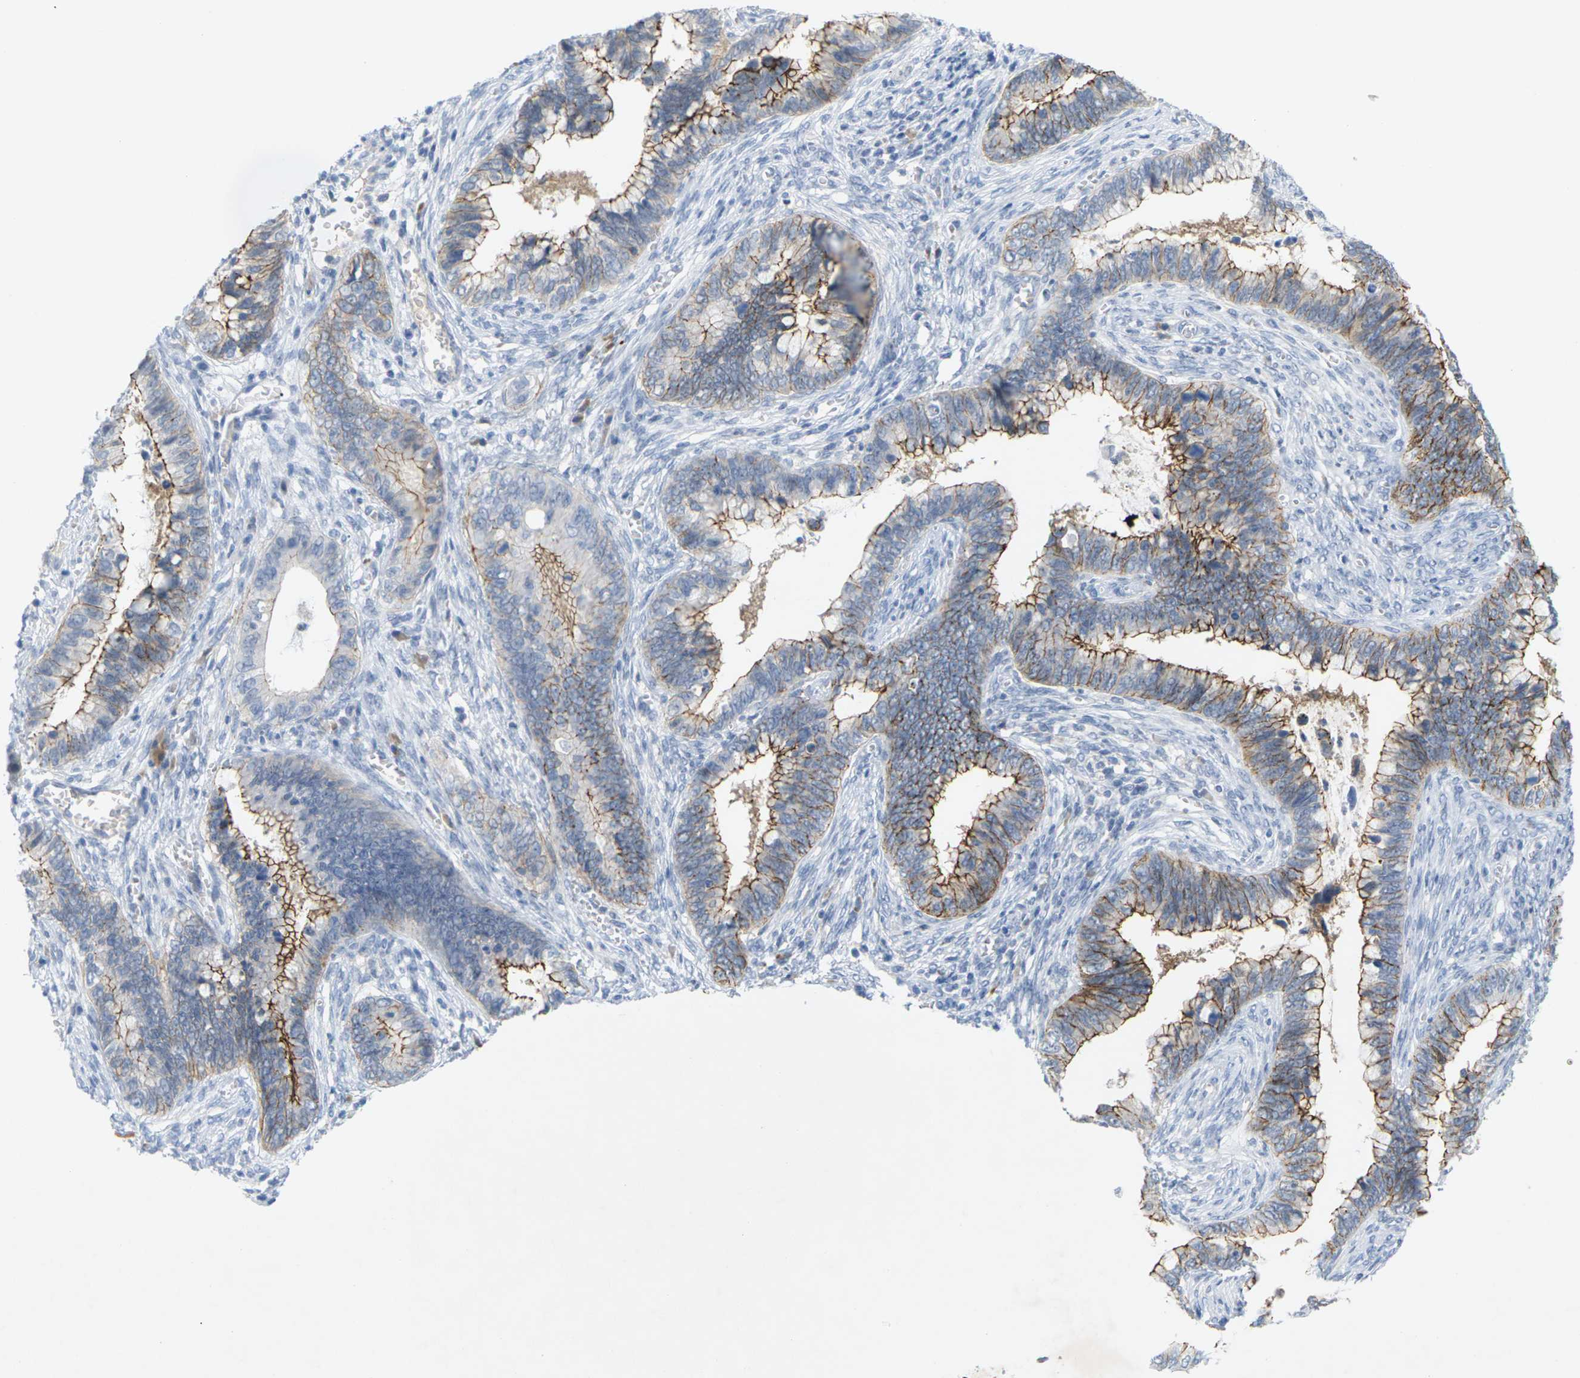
{"staining": {"intensity": "strong", "quantity": "25%-75%", "location": "cytoplasmic/membranous"}, "tissue": "cervical cancer", "cell_type": "Tumor cells", "image_type": "cancer", "snomed": [{"axis": "morphology", "description": "Adenocarcinoma, NOS"}, {"axis": "topography", "description": "Cervix"}], "caption": "Immunohistochemistry image of human cervical cancer (adenocarcinoma) stained for a protein (brown), which displays high levels of strong cytoplasmic/membranous expression in approximately 25%-75% of tumor cells.", "gene": "CLDN3", "patient": {"sex": "female", "age": 44}}